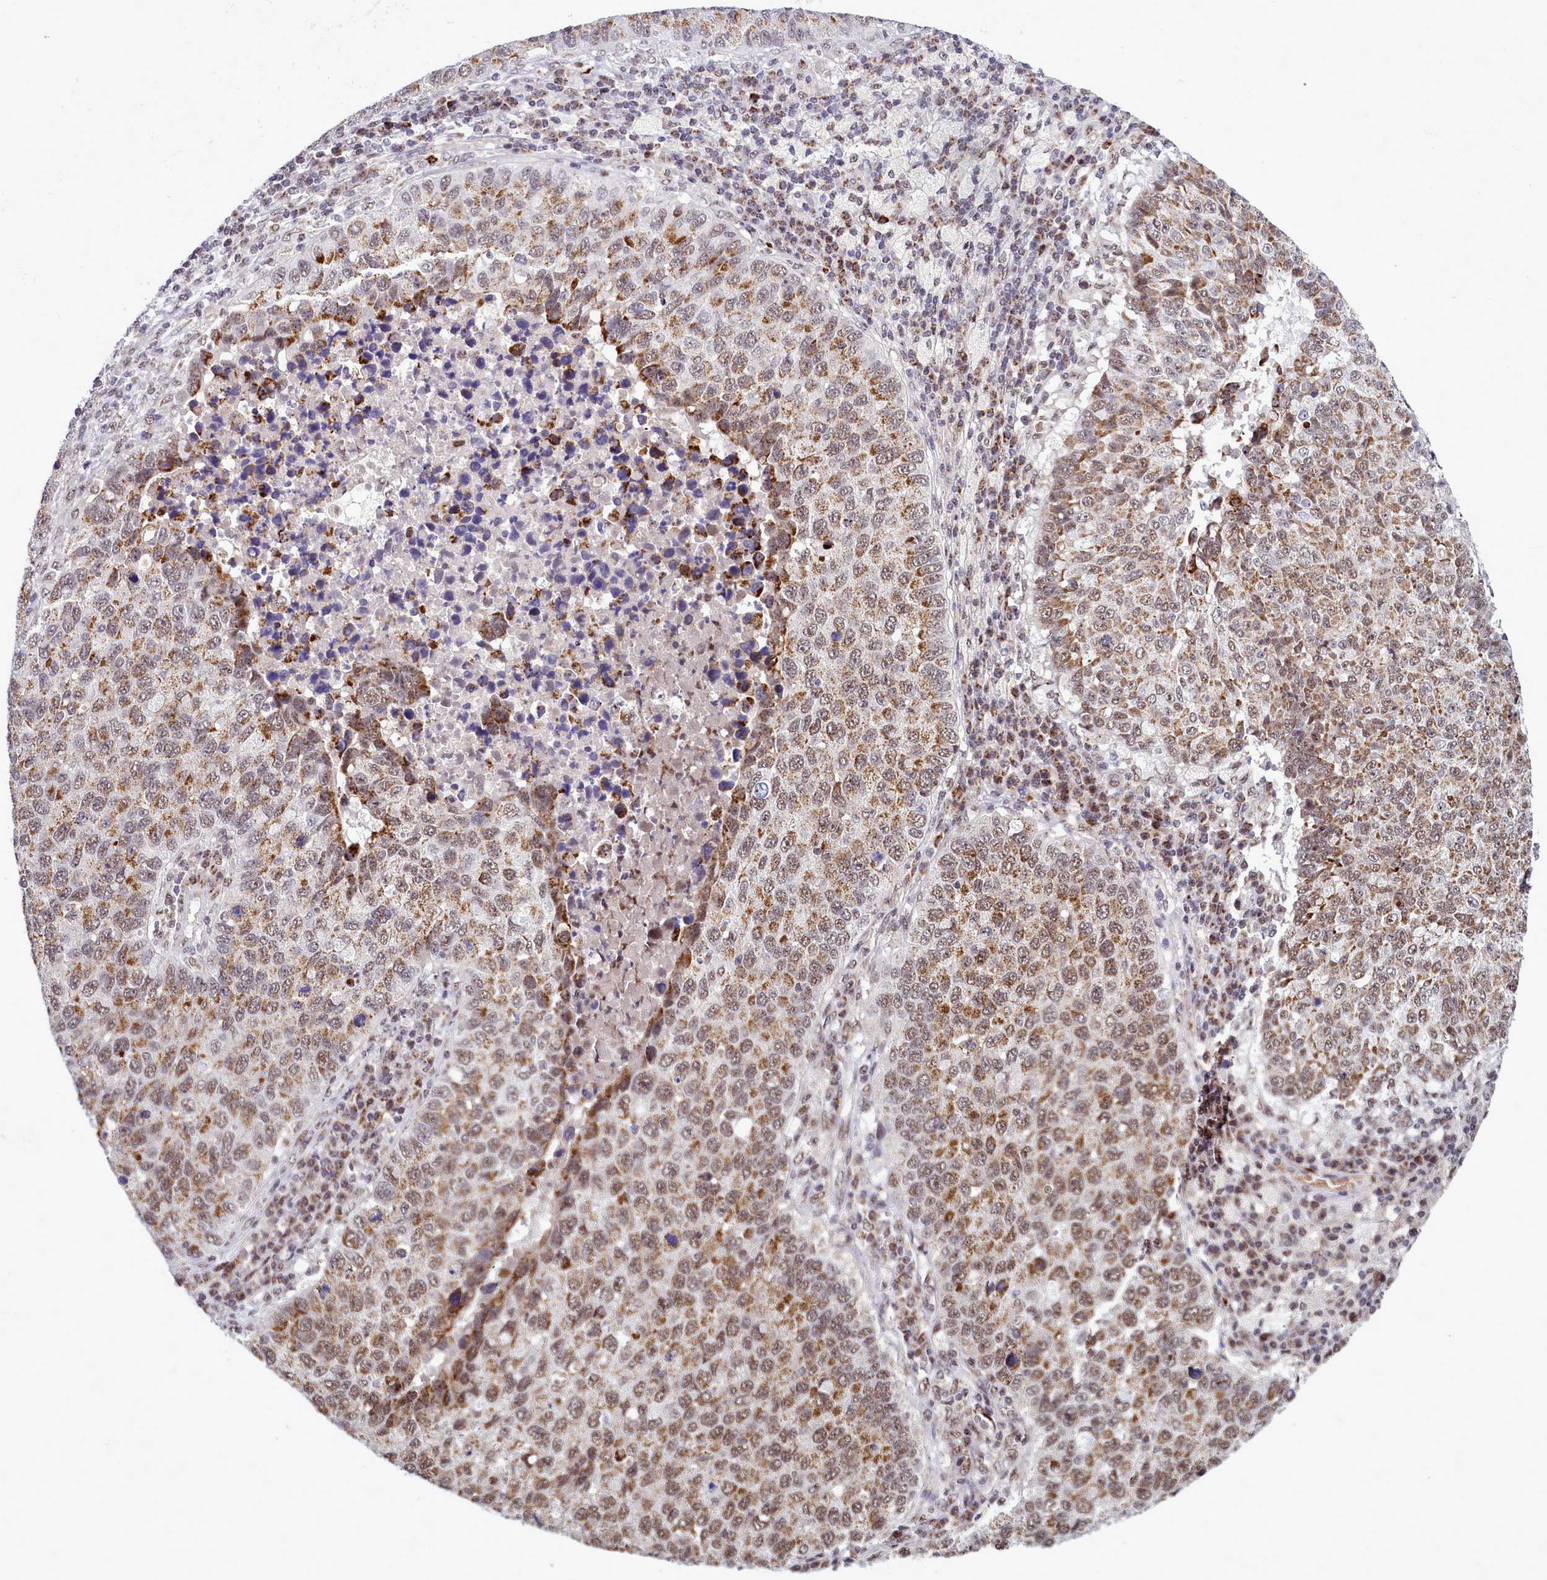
{"staining": {"intensity": "moderate", "quantity": ">75%", "location": "cytoplasmic/membranous,nuclear"}, "tissue": "lung cancer", "cell_type": "Tumor cells", "image_type": "cancer", "snomed": [{"axis": "morphology", "description": "Squamous cell carcinoma, NOS"}, {"axis": "topography", "description": "Lung"}], "caption": "Lung squamous cell carcinoma tissue demonstrates moderate cytoplasmic/membranous and nuclear expression in approximately >75% of tumor cells, visualized by immunohistochemistry.", "gene": "POM121L2", "patient": {"sex": "male", "age": 73}}